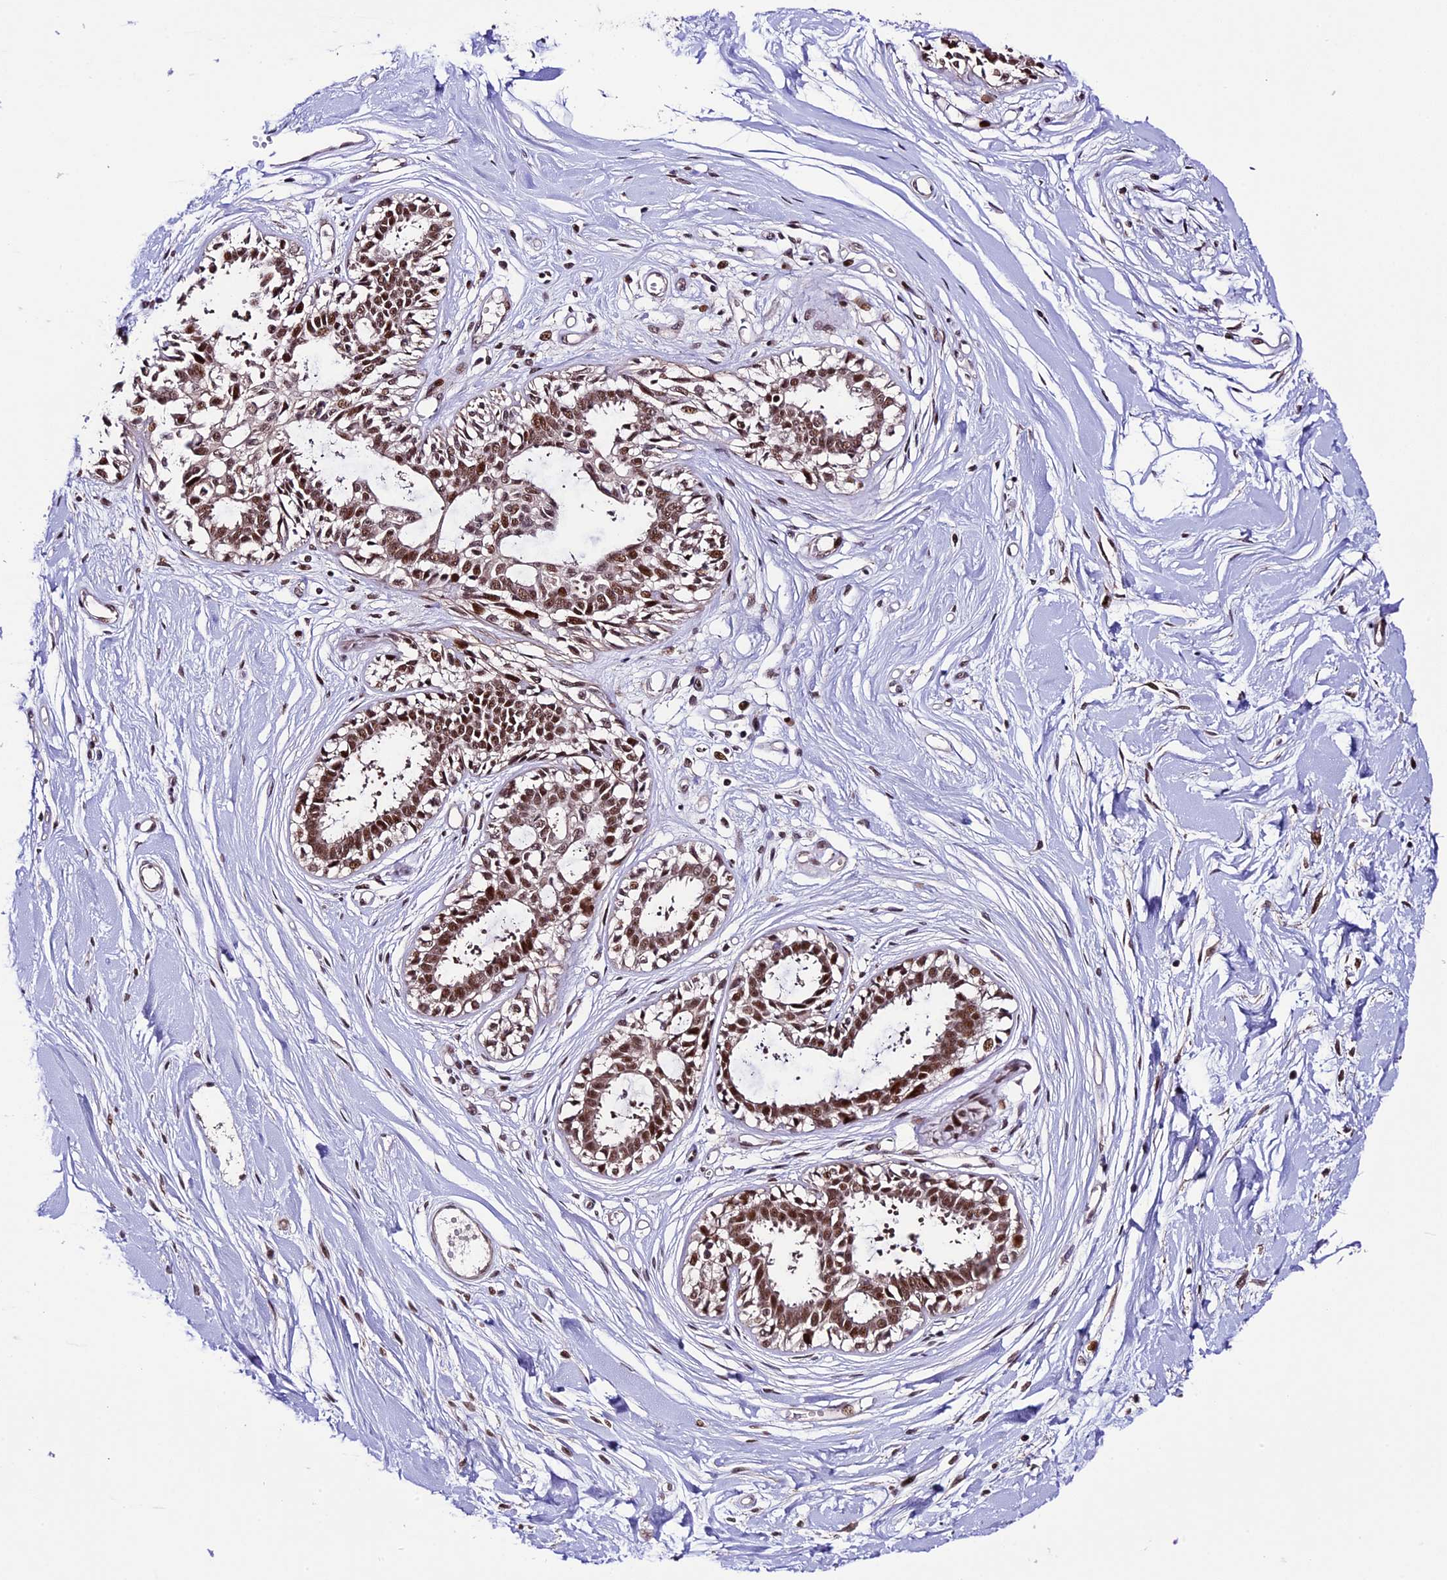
{"staining": {"intensity": "negative", "quantity": "none", "location": "none"}, "tissue": "breast", "cell_type": "Adipocytes", "image_type": "normal", "snomed": [{"axis": "morphology", "description": "Normal tissue, NOS"}, {"axis": "topography", "description": "Breast"}], "caption": "Protein analysis of unremarkable breast shows no significant expression in adipocytes. Nuclei are stained in blue.", "gene": "TCP11L2", "patient": {"sex": "female", "age": 45}}